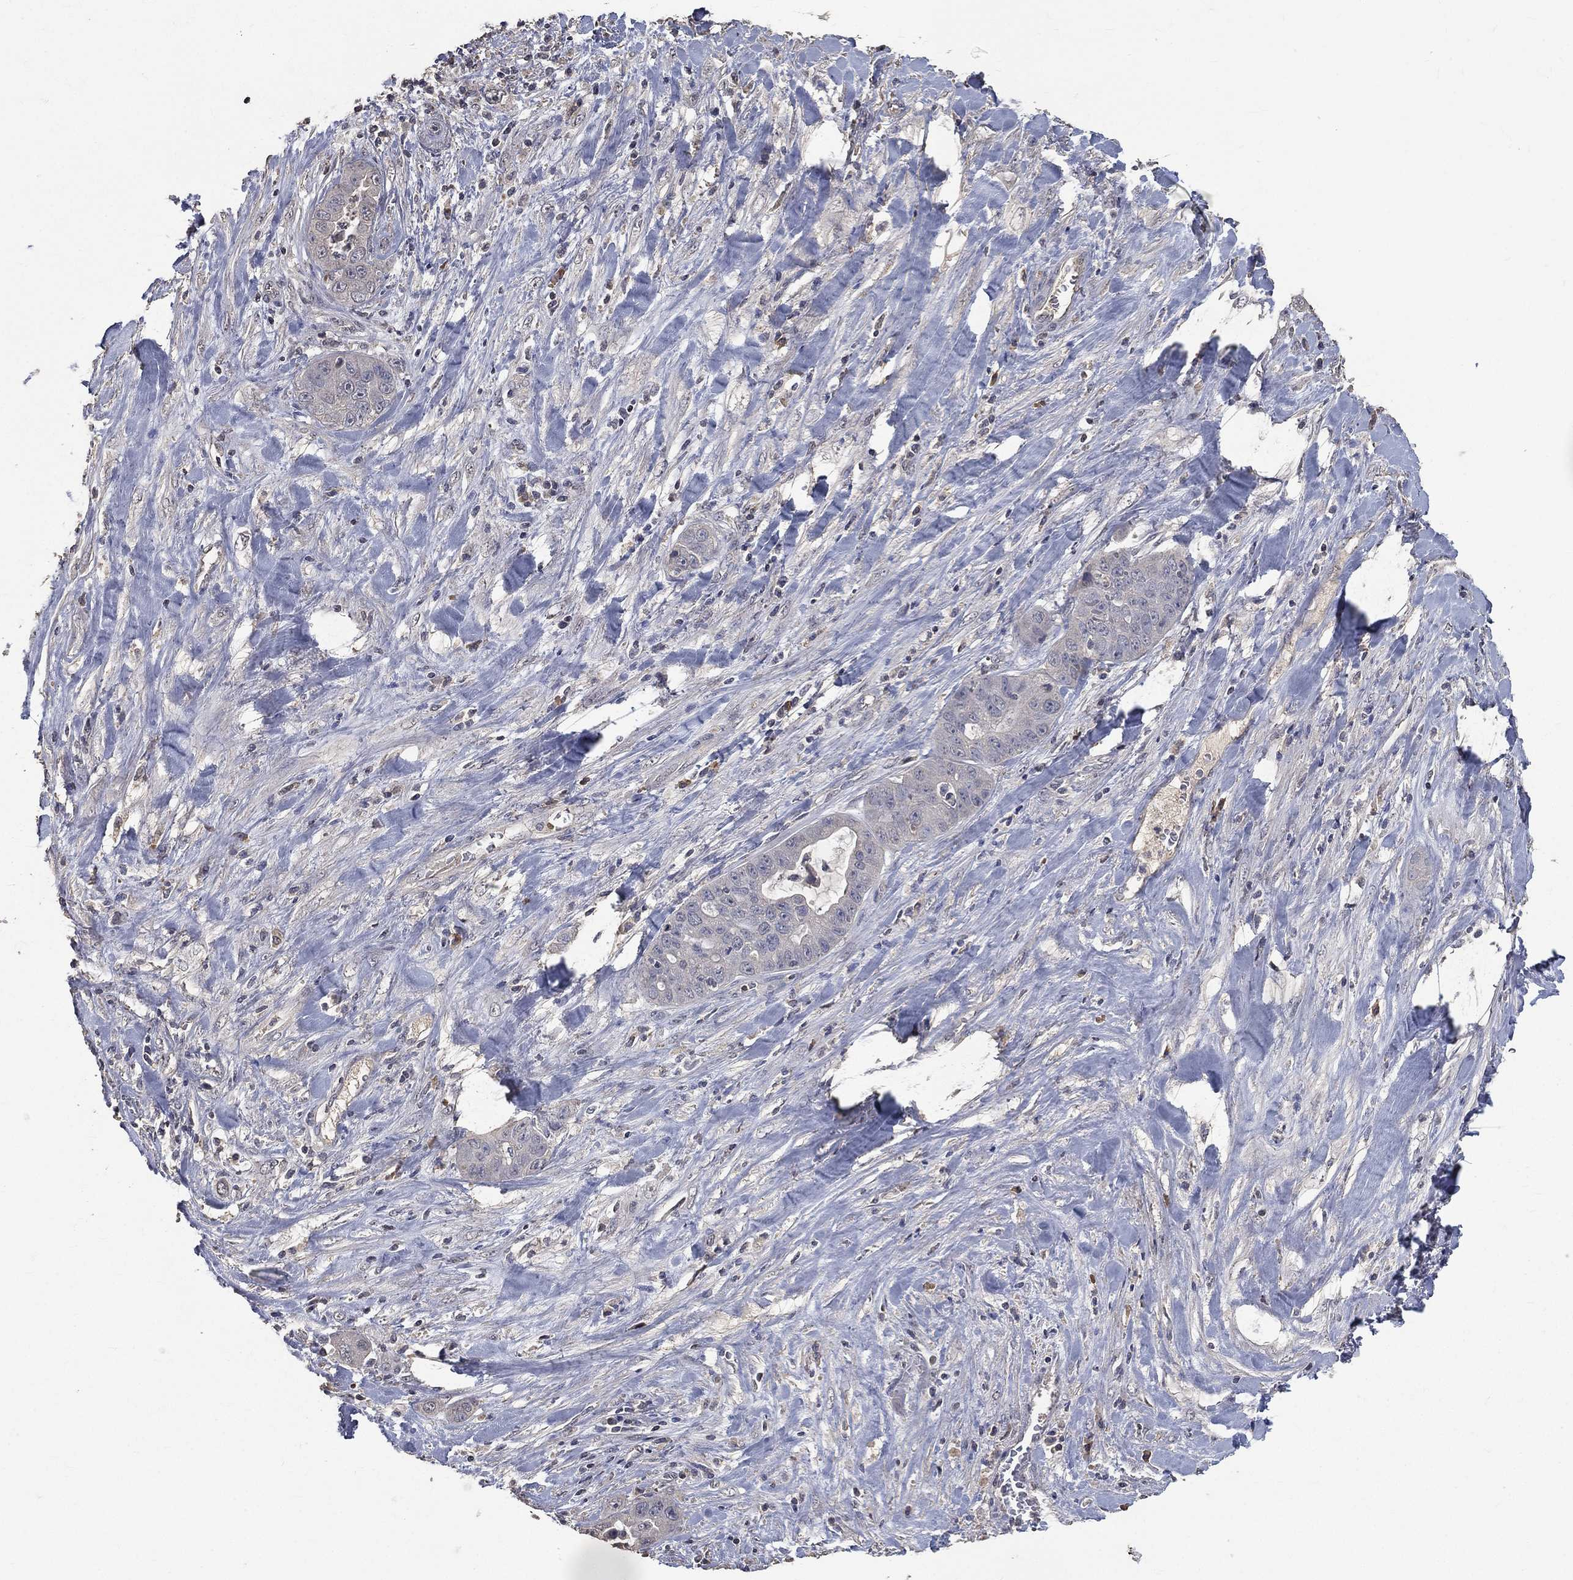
{"staining": {"intensity": "negative", "quantity": "none", "location": "none"}, "tissue": "liver cancer", "cell_type": "Tumor cells", "image_type": "cancer", "snomed": [{"axis": "morphology", "description": "Cholangiocarcinoma"}, {"axis": "topography", "description": "Liver"}], "caption": "Immunohistochemistry of human cholangiocarcinoma (liver) displays no expression in tumor cells. (DAB (3,3'-diaminobenzidine) IHC with hematoxylin counter stain).", "gene": "SNAP25", "patient": {"sex": "female", "age": 52}}